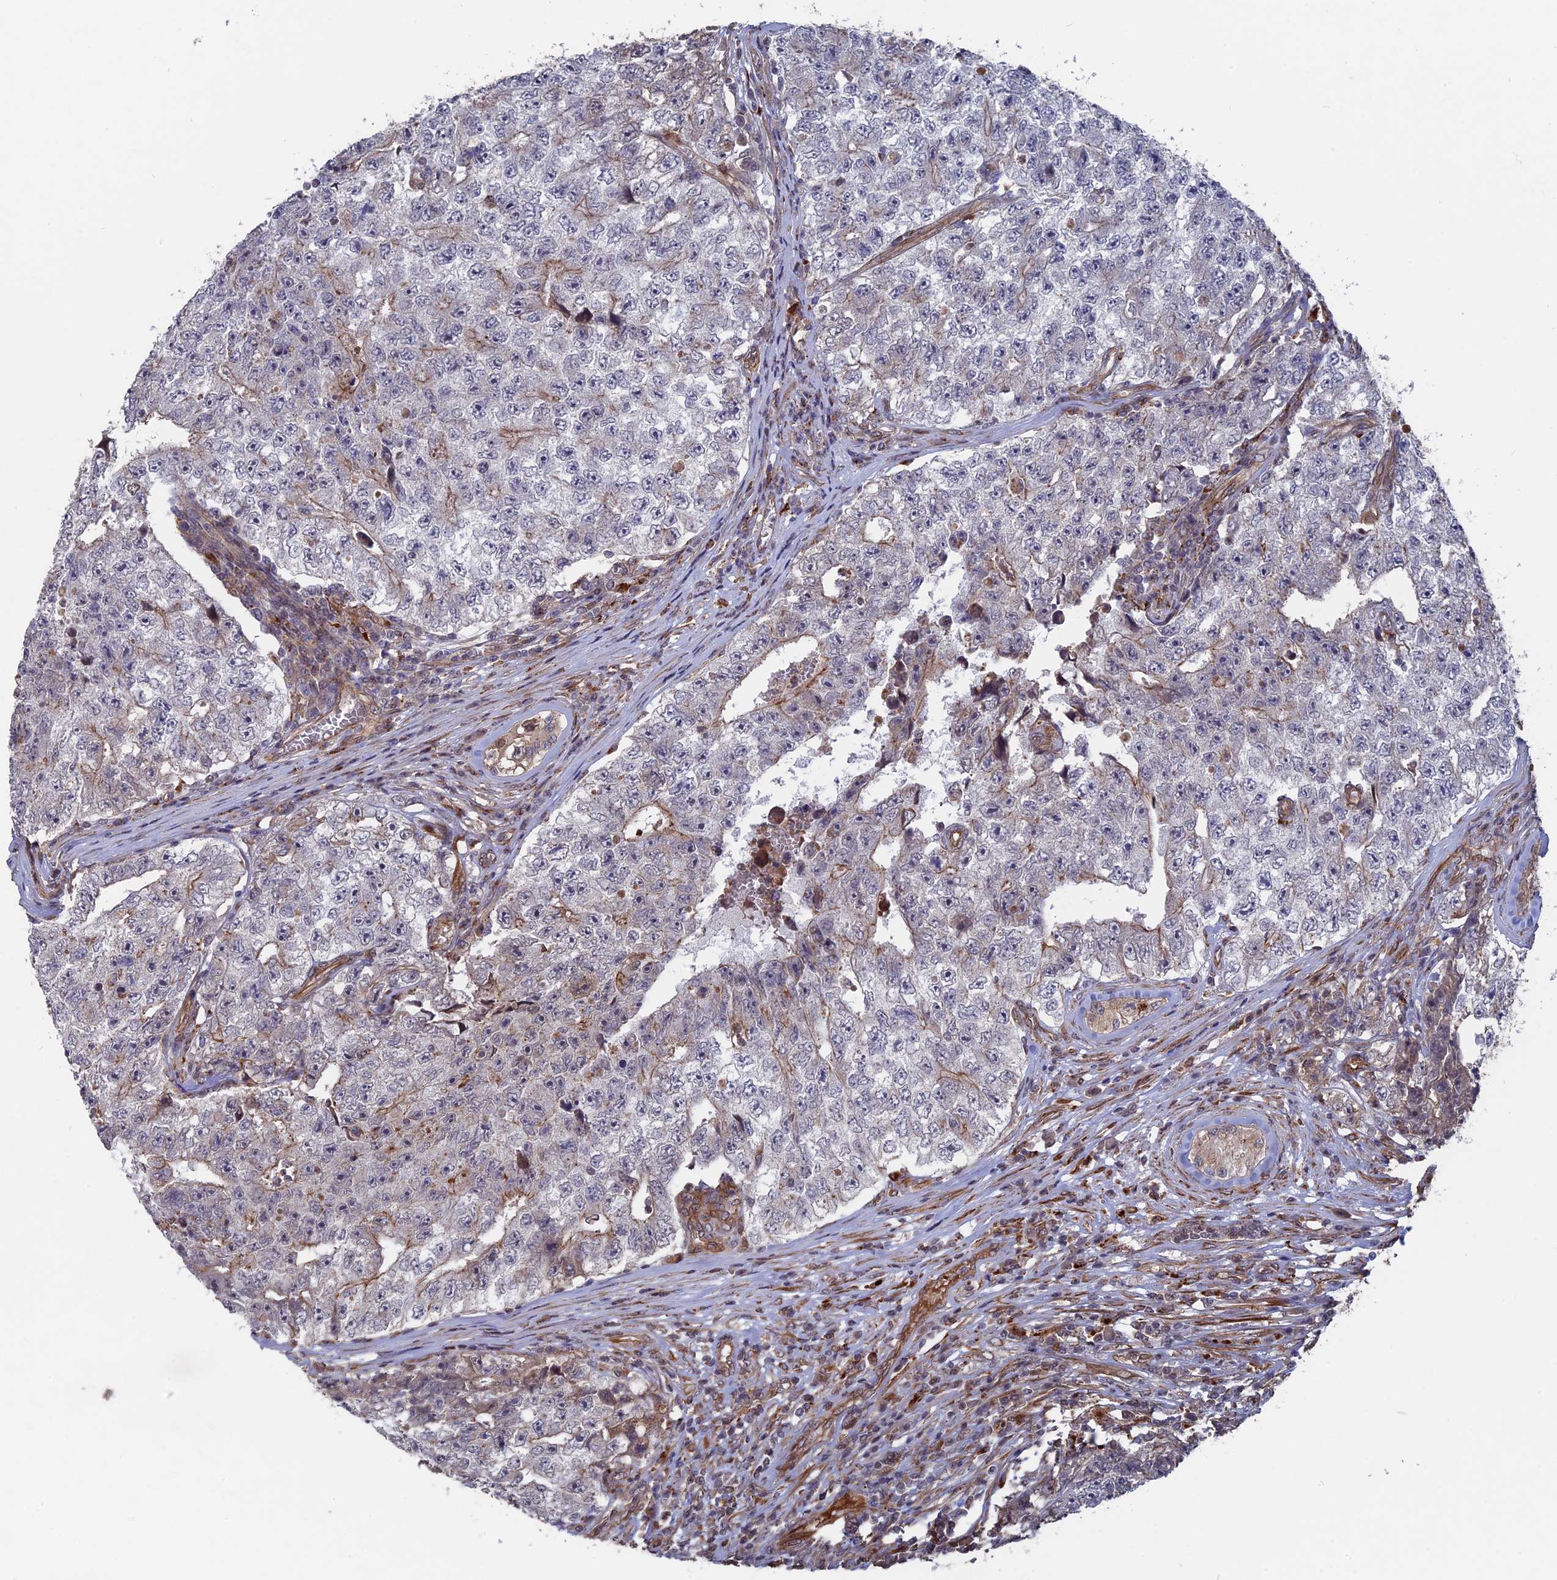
{"staining": {"intensity": "negative", "quantity": "none", "location": "none"}, "tissue": "testis cancer", "cell_type": "Tumor cells", "image_type": "cancer", "snomed": [{"axis": "morphology", "description": "Carcinoma, Embryonal, NOS"}, {"axis": "topography", "description": "Testis"}], "caption": "An IHC image of testis embryonal carcinoma is shown. There is no staining in tumor cells of testis embryonal carcinoma.", "gene": "NOSIP", "patient": {"sex": "male", "age": 17}}